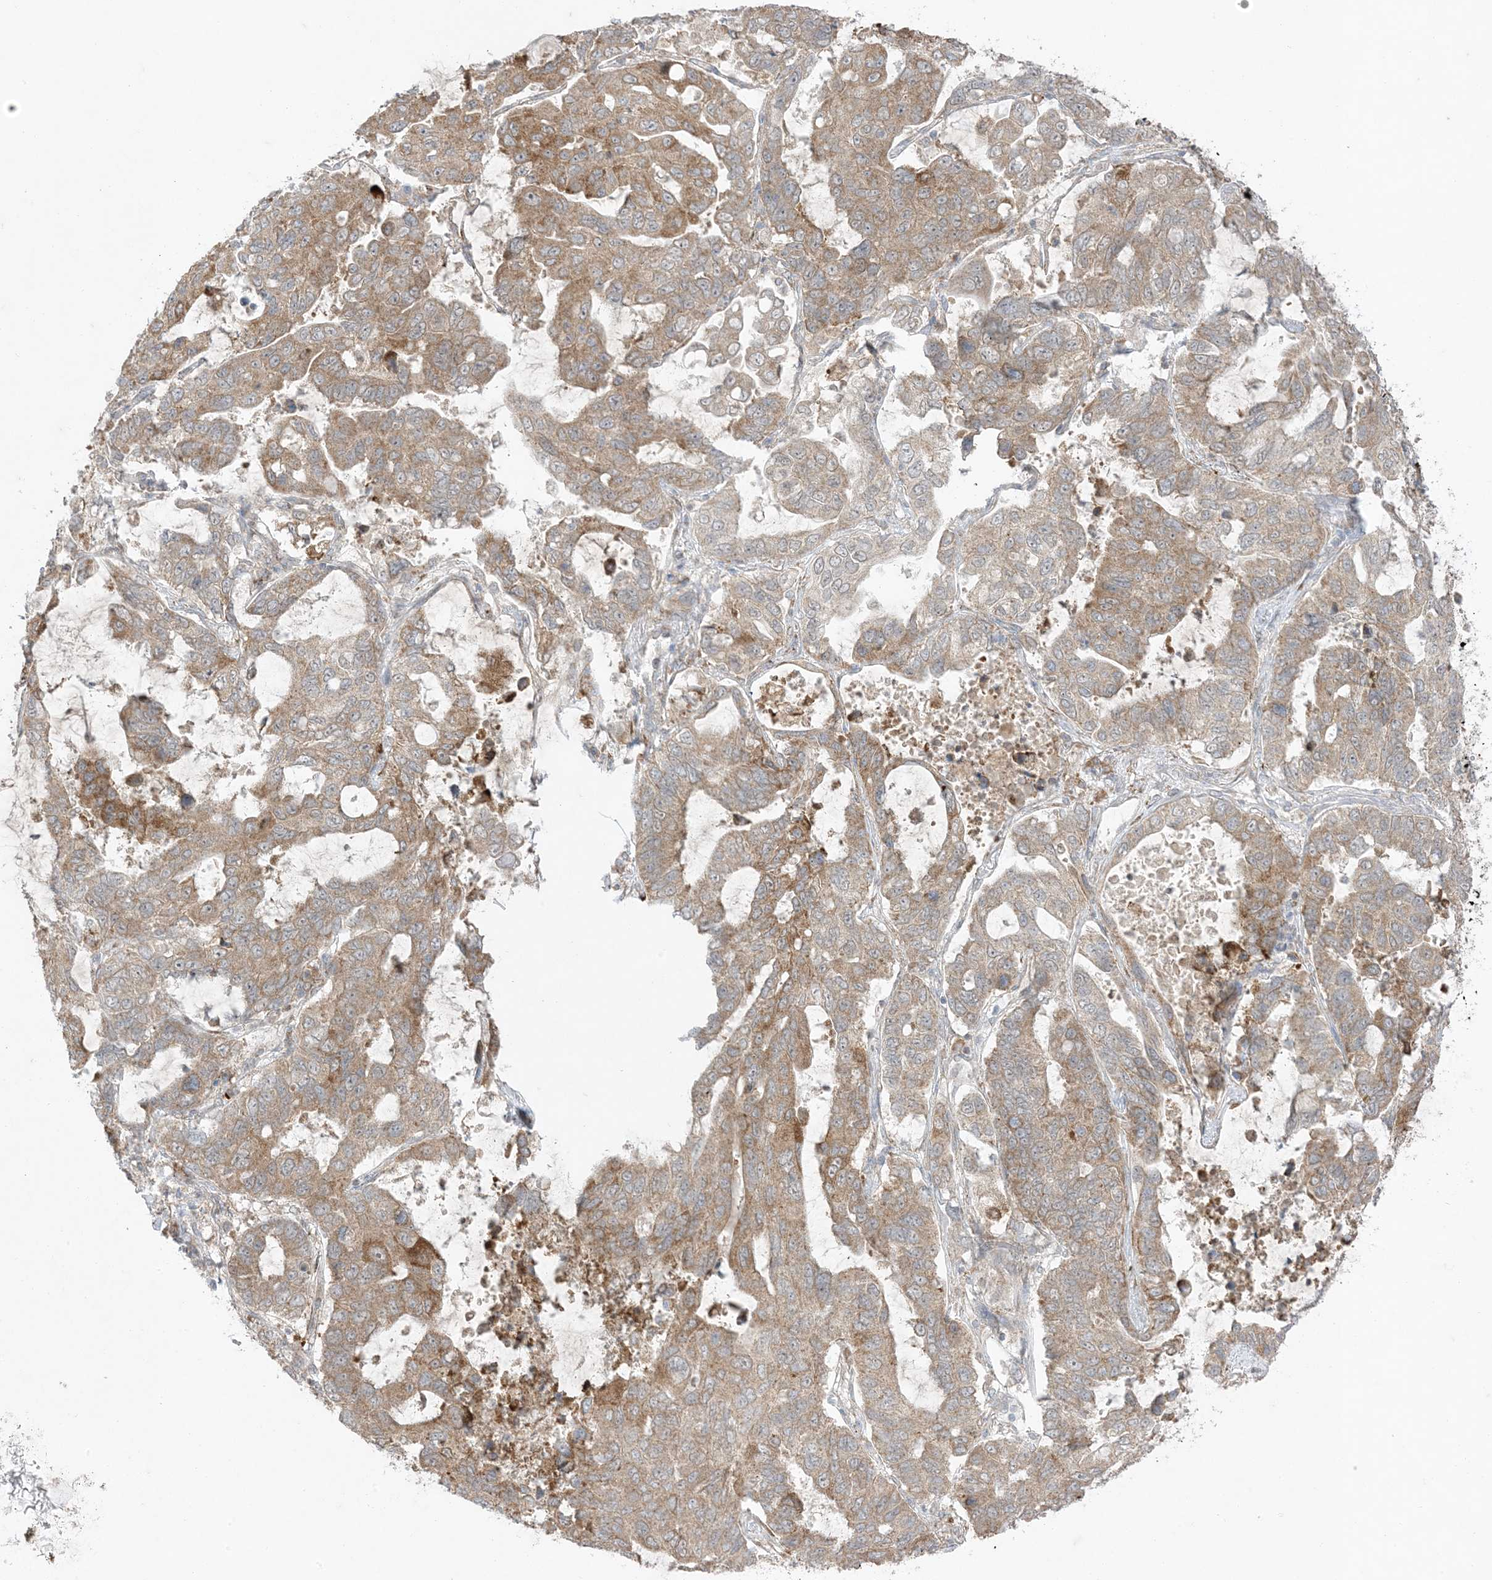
{"staining": {"intensity": "moderate", "quantity": ">75%", "location": "cytoplasmic/membranous"}, "tissue": "lung cancer", "cell_type": "Tumor cells", "image_type": "cancer", "snomed": [{"axis": "morphology", "description": "Adenocarcinoma, NOS"}, {"axis": "topography", "description": "Lung"}], "caption": "This is an image of immunohistochemistry staining of lung cancer, which shows moderate expression in the cytoplasmic/membranous of tumor cells.", "gene": "ODC1", "patient": {"sex": "male", "age": 64}}